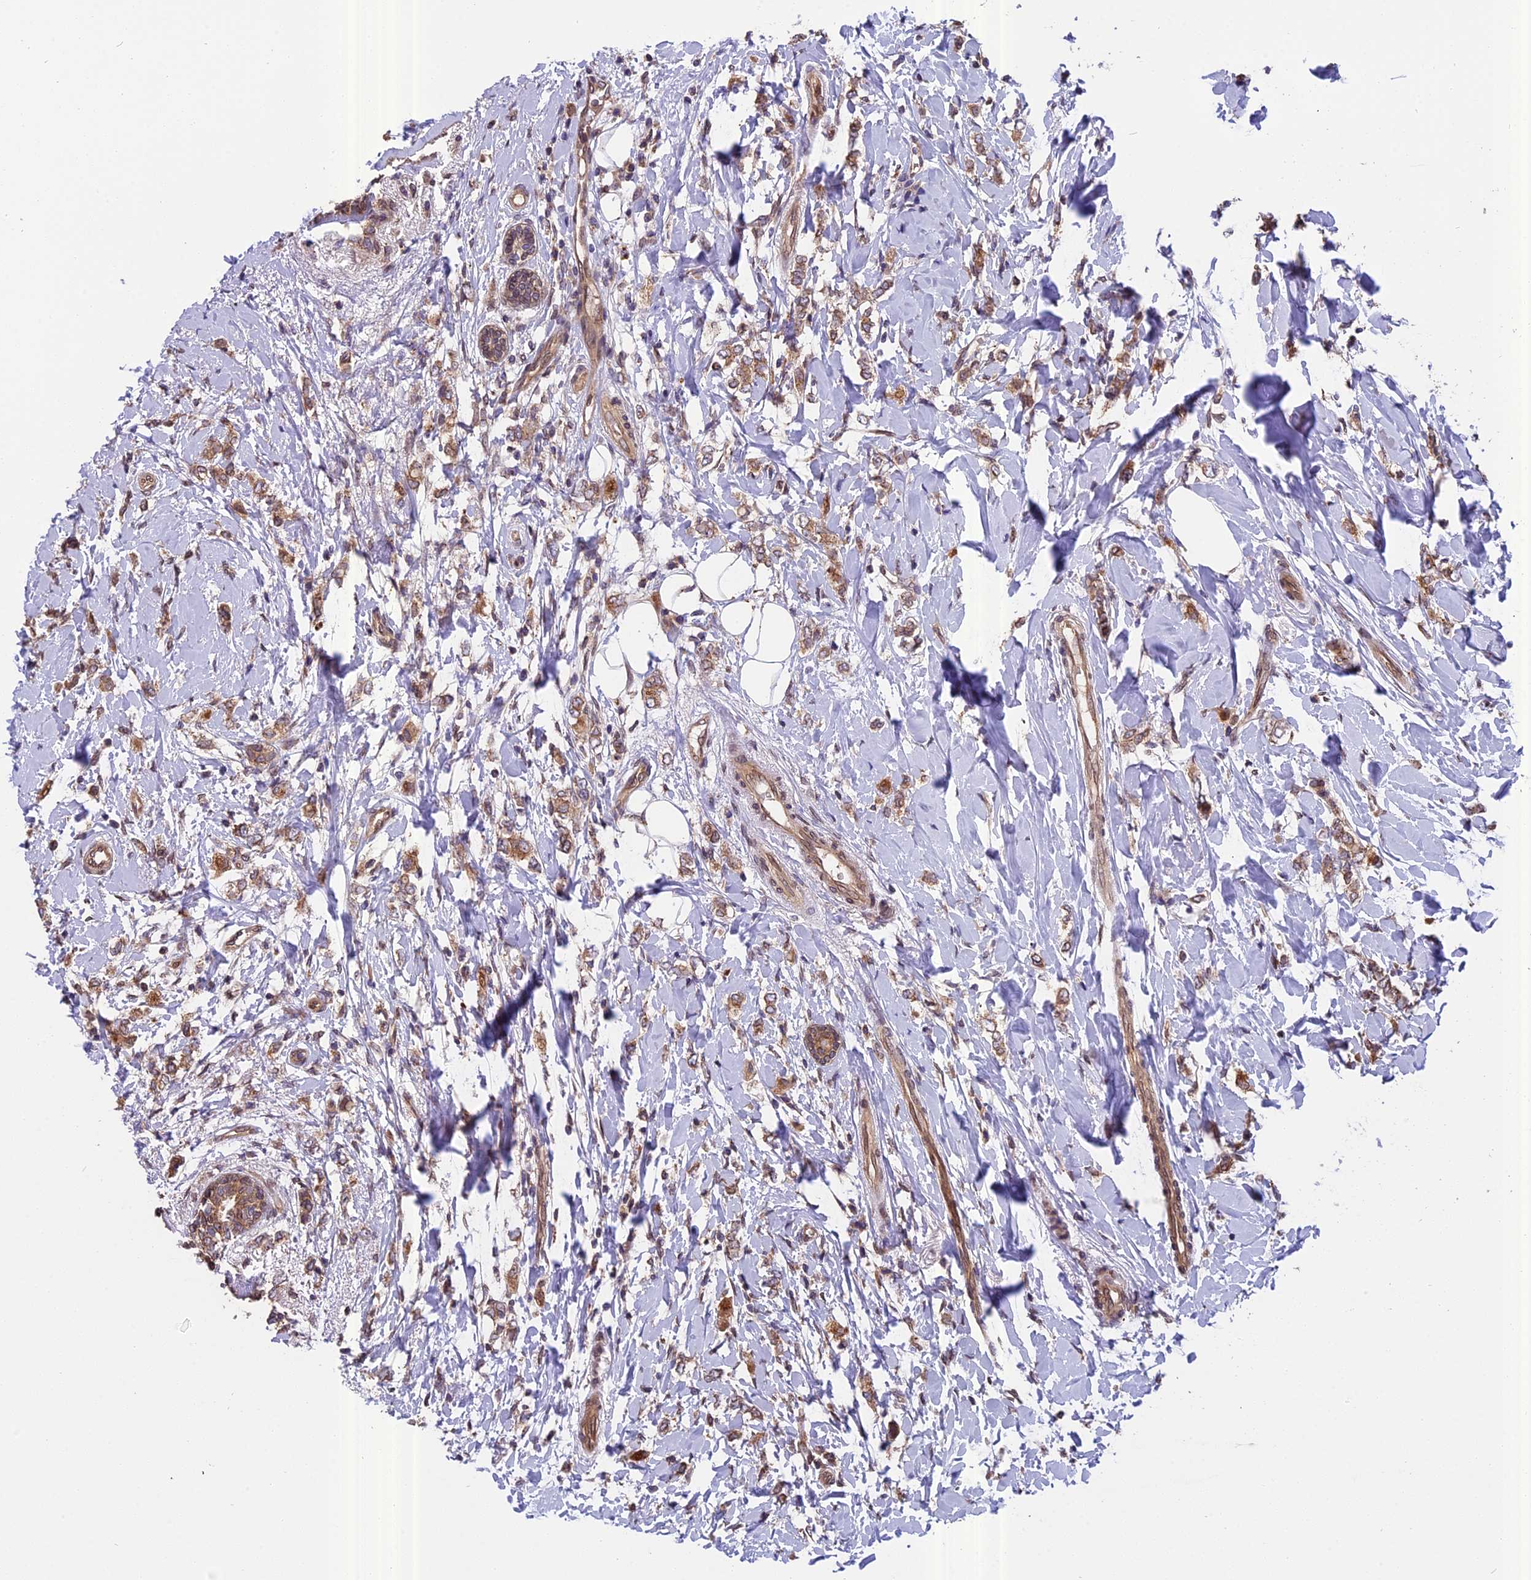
{"staining": {"intensity": "moderate", "quantity": ">75%", "location": "cytoplasmic/membranous"}, "tissue": "breast cancer", "cell_type": "Tumor cells", "image_type": "cancer", "snomed": [{"axis": "morphology", "description": "Normal tissue, NOS"}, {"axis": "morphology", "description": "Lobular carcinoma"}, {"axis": "topography", "description": "Breast"}], "caption": "Immunohistochemical staining of human breast lobular carcinoma demonstrates medium levels of moderate cytoplasmic/membranous expression in about >75% of tumor cells.", "gene": "CHMP2A", "patient": {"sex": "female", "age": 47}}